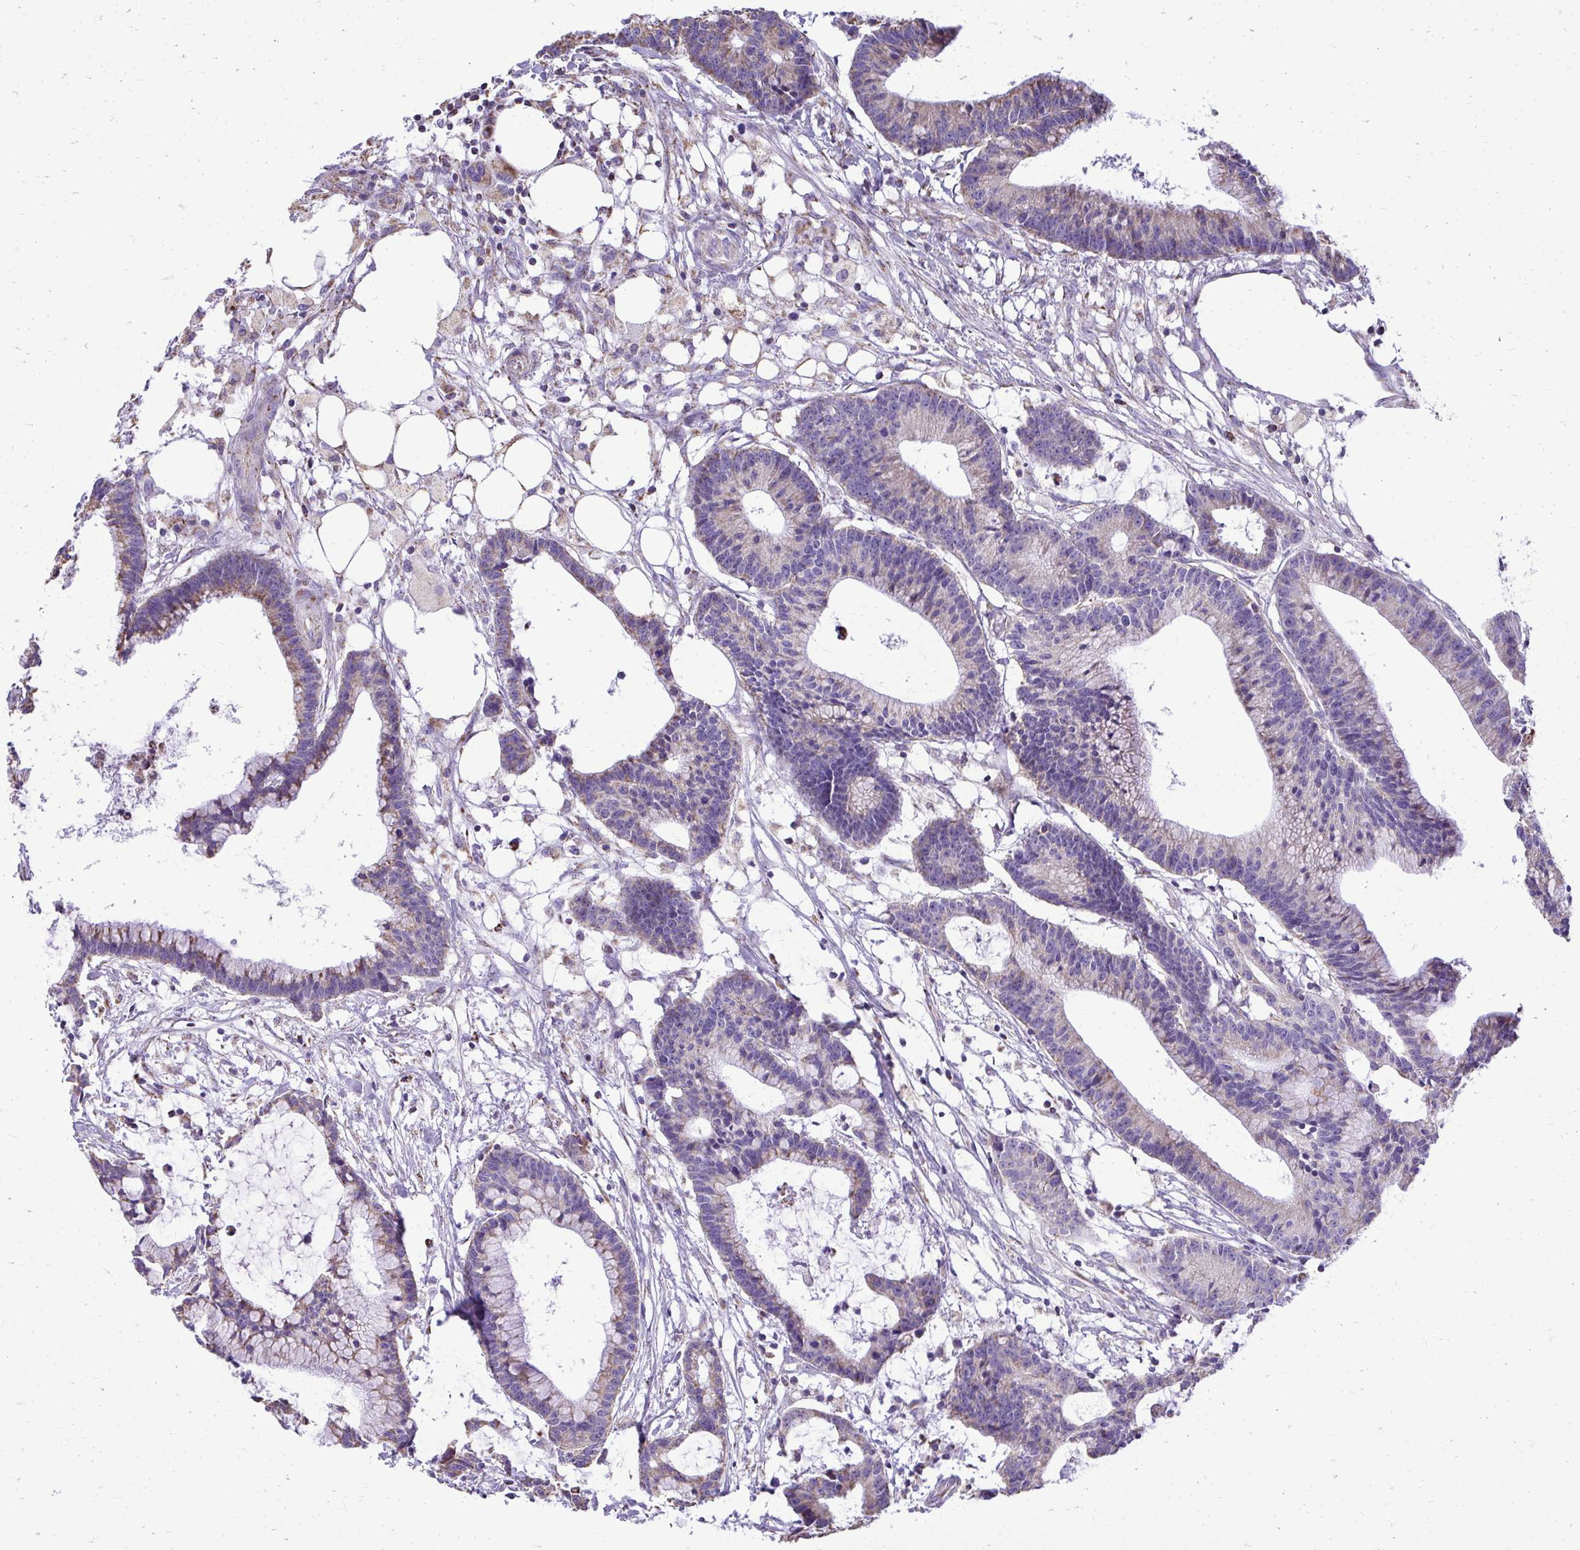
{"staining": {"intensity": "moderate", "quantity": "25%-75%", "location": "cytoplasmic/membranous"}, "tissue": "colorectal cancer", "cell_type": "Tumor cells", "image_type": "cancer", "snomed": [{"axis": "morphology", "description": "Adenocarcinoma, NOS"}, {"axis": "topography", "description": "Colon"}], "caption": "Immunohistochemical staining of human colorectal cancer demonstrates medium levels of moderate cytoplasmic/membranous protein staining in approximately 25%-75% of tumor cells.", "gene": "MPZL2", "patient": {"sex": "female", "age": 78}}